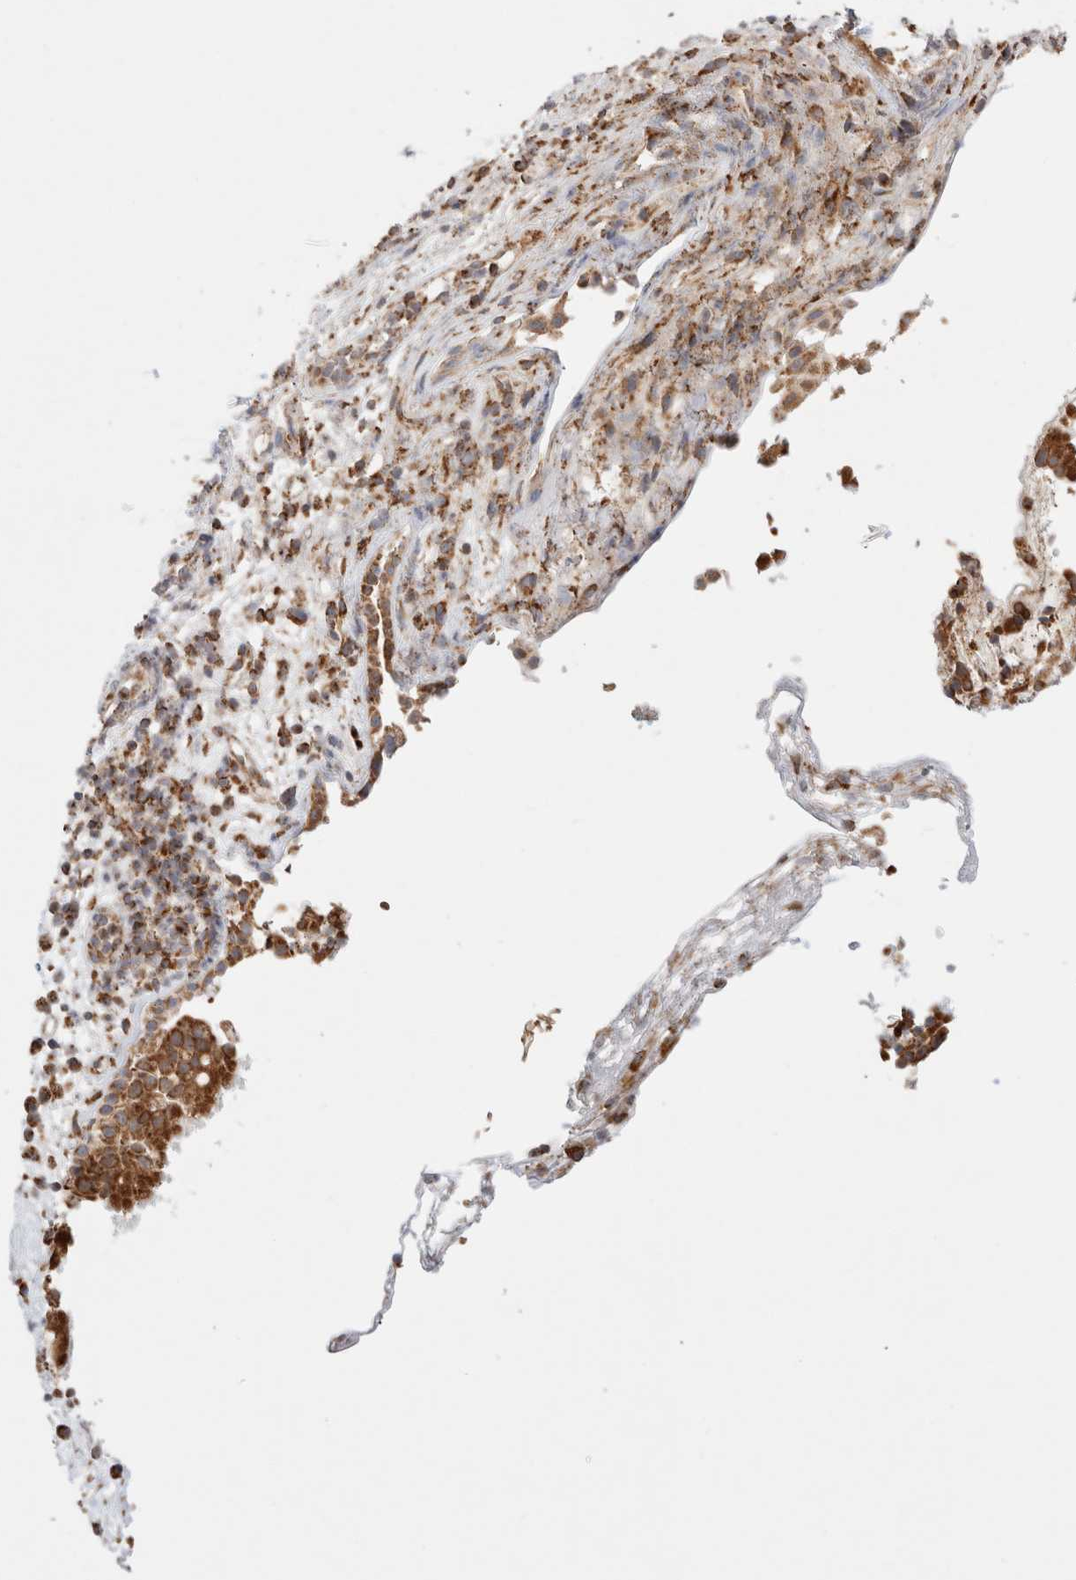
{"staining": {"intensity": "moderate", "quantity": ">75%", "location": "cytoplasmic/membranous"}, "tissue": "nasopharynx", "cell_type": "Respiratory epithelial cells", "image_type": "normal", "snomed": [{"axis": "morphology", "description": "Normal tissue, NOS"}, {"axis": "morphology", "description": "Inflammation, NOS"}, {"axis": "topography", "description": "Nasopharynx"}], "caption": "A histopathology image of nasopharynx stained for a protein demonstrates moderate cytoplasmic/membranous brown staining in respiratory epithelial cells. The staining was performed using DAB (3,3'-diaminobenzidine), with brown indicating positive protein expression. Nuclei are stained blue with hematoxylin.", "gene": "TMPPE", "patient": {"sex": "male", "age": 54}}